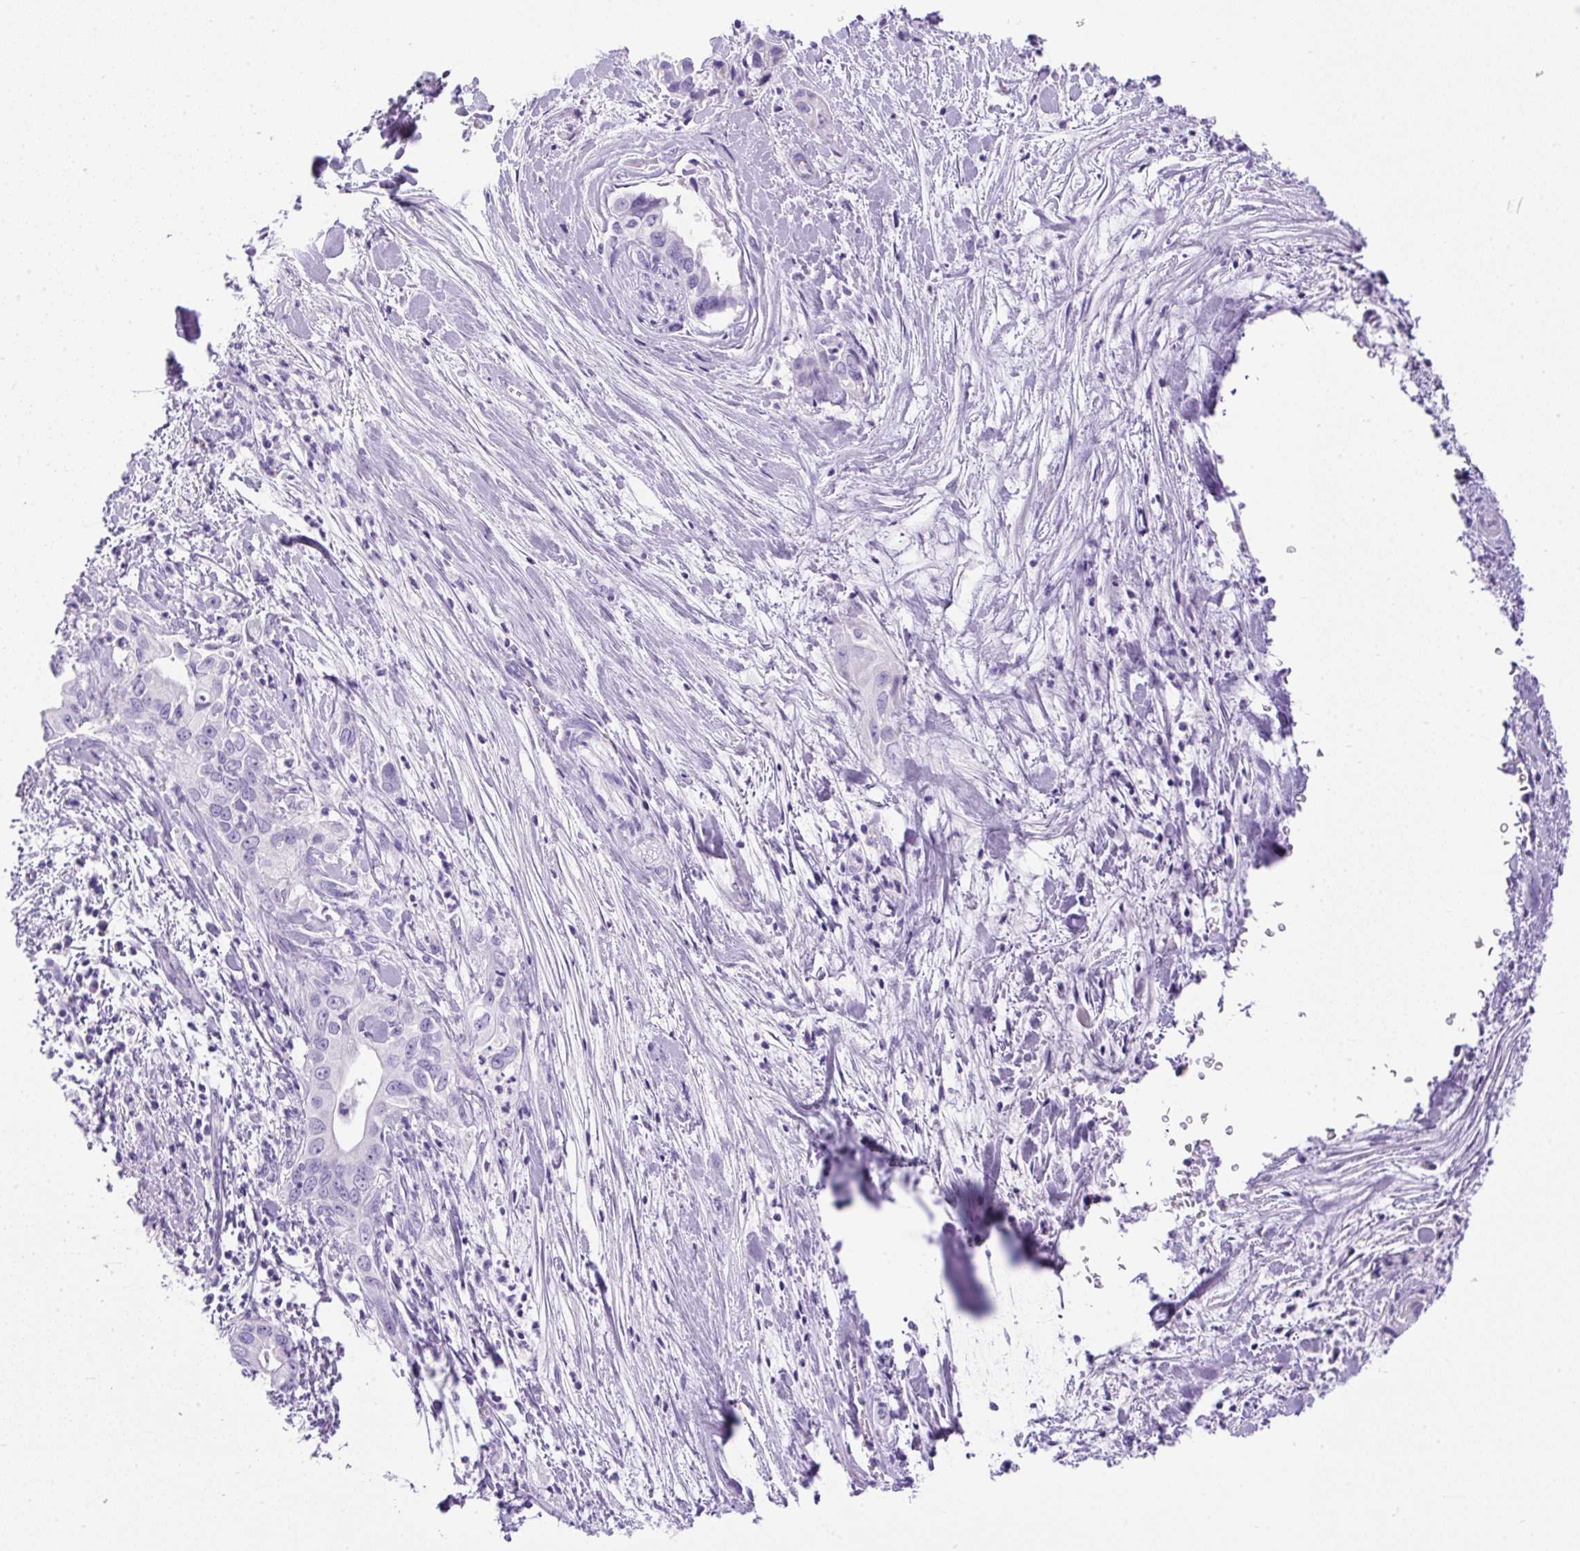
{"staining": {"intensity": "negative", "quantity": "none", "location": "none"}, "tissue": "pancreatic cancer", "cell_type": "Tumor cells", "image_type": "cancer", "snomed": [{"axis": "morphology", "description": "Adenocarcinoma, NOS"}, {"axis": "topography", "description": "Pancreas"}], "caption": "IHC photomicrograph of neoplastic tissue: human adenocarcinoma (pancreatic) stained with DAB (3,3'-diaminobenzidine) displays no significant protein staining in tumor cells.", "gene": "UPP1", "patient": {"sex": "female", "age": 78}}